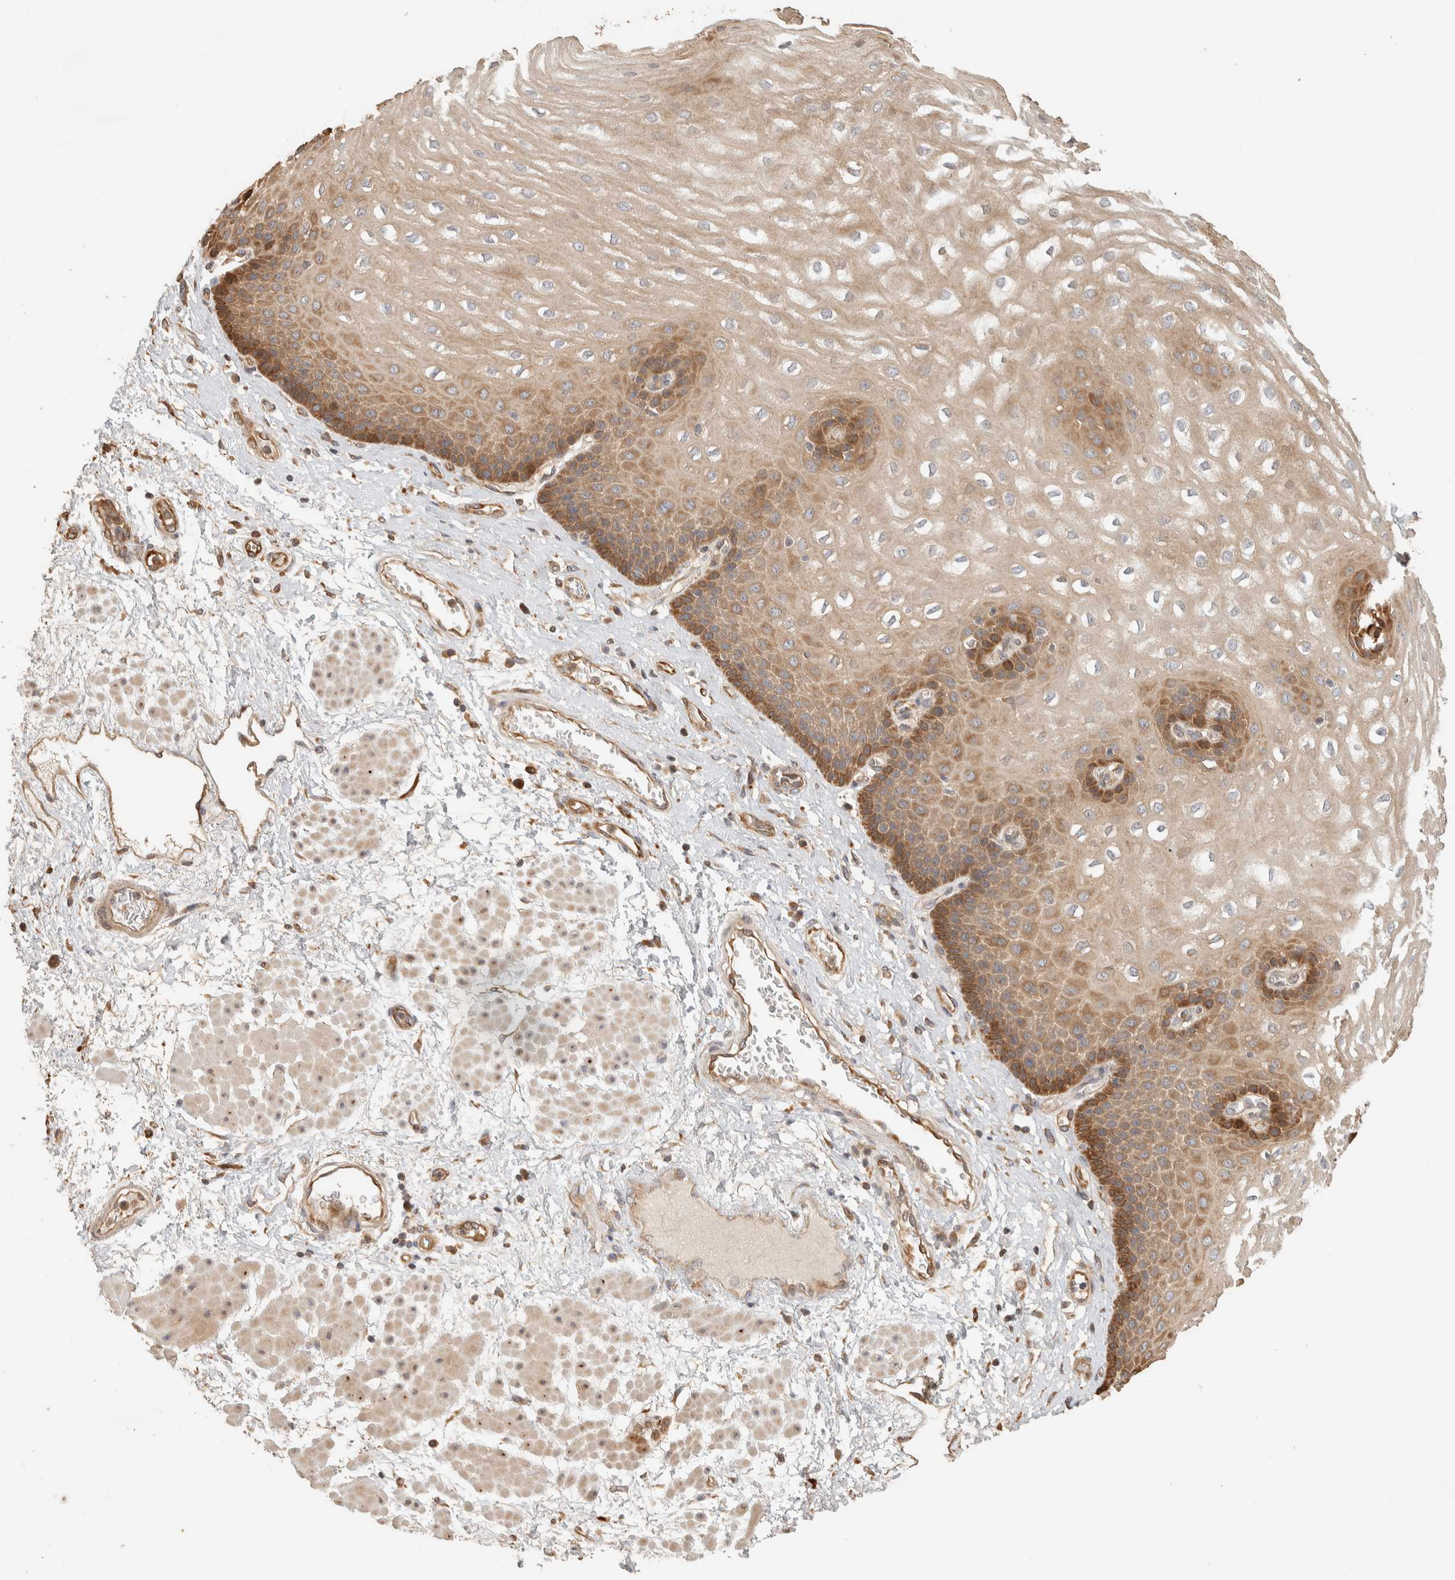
{"staining": {"intensity": "moderate", "quantity": "25%-75%", "location": "cytoplasmic/membranous"}, "tissue": "esophagus", "cell_type": "Squamous epithelial cells", "image_type": "normal", "snomed": [{"axis": "morphology", "description": "Normal tissue, NOS"}, {"axis": "topography", "description": "Esophagus"}], "caption": "A photomicrograph of human esophagus stained for a protein reveals moderate cytoplasmic/membranous brown staining in squamous epithelial cells. Nuclei are stained in blue.", "gene": "EXOC7", "patient": {"sex": "male", "age": 48}}